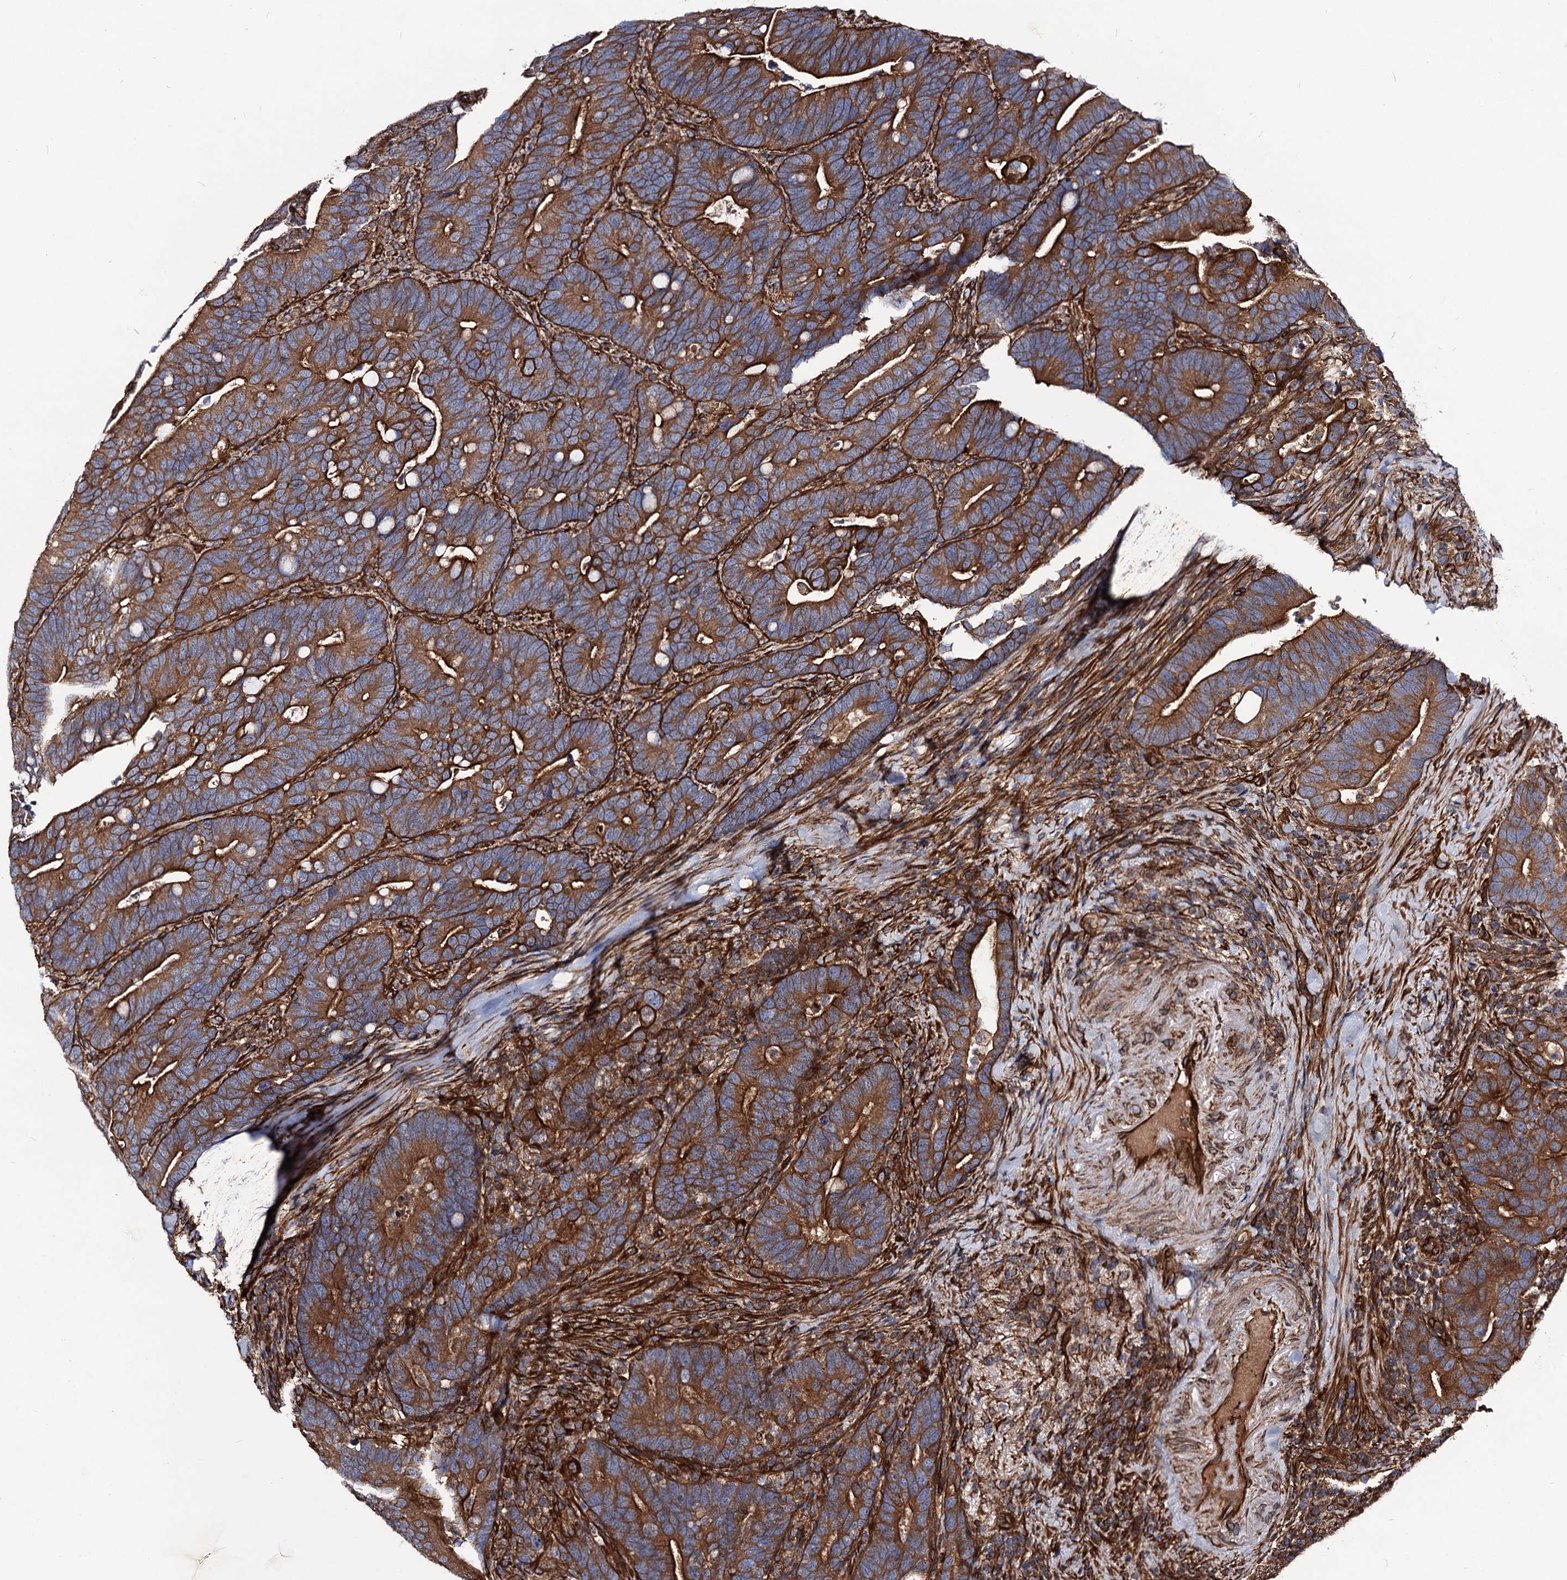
{"staining": {"intensity": "strong", "quantity": ">75%", "location": "cytoplasmic/membranous"}, "tissue": "colorectal cancer", "cell_type": "Tumor cells", "image_type": "cancer", "snomed": [{"axis": "morphology", "description": "Adenocarcinoma, NOS"}, {"axis": "topography", "description": "Colon"}], "caption": "DAB (3,3'-diaminobenzidine) immunohistochemical staining of human colorectal adenocarcinoma exhibits strong cytoplasmic/membranous protein staining in approximately >75% of tumor cells.", "gene": "CIP2A", "patient": {"sex": "female", "age": 66}}